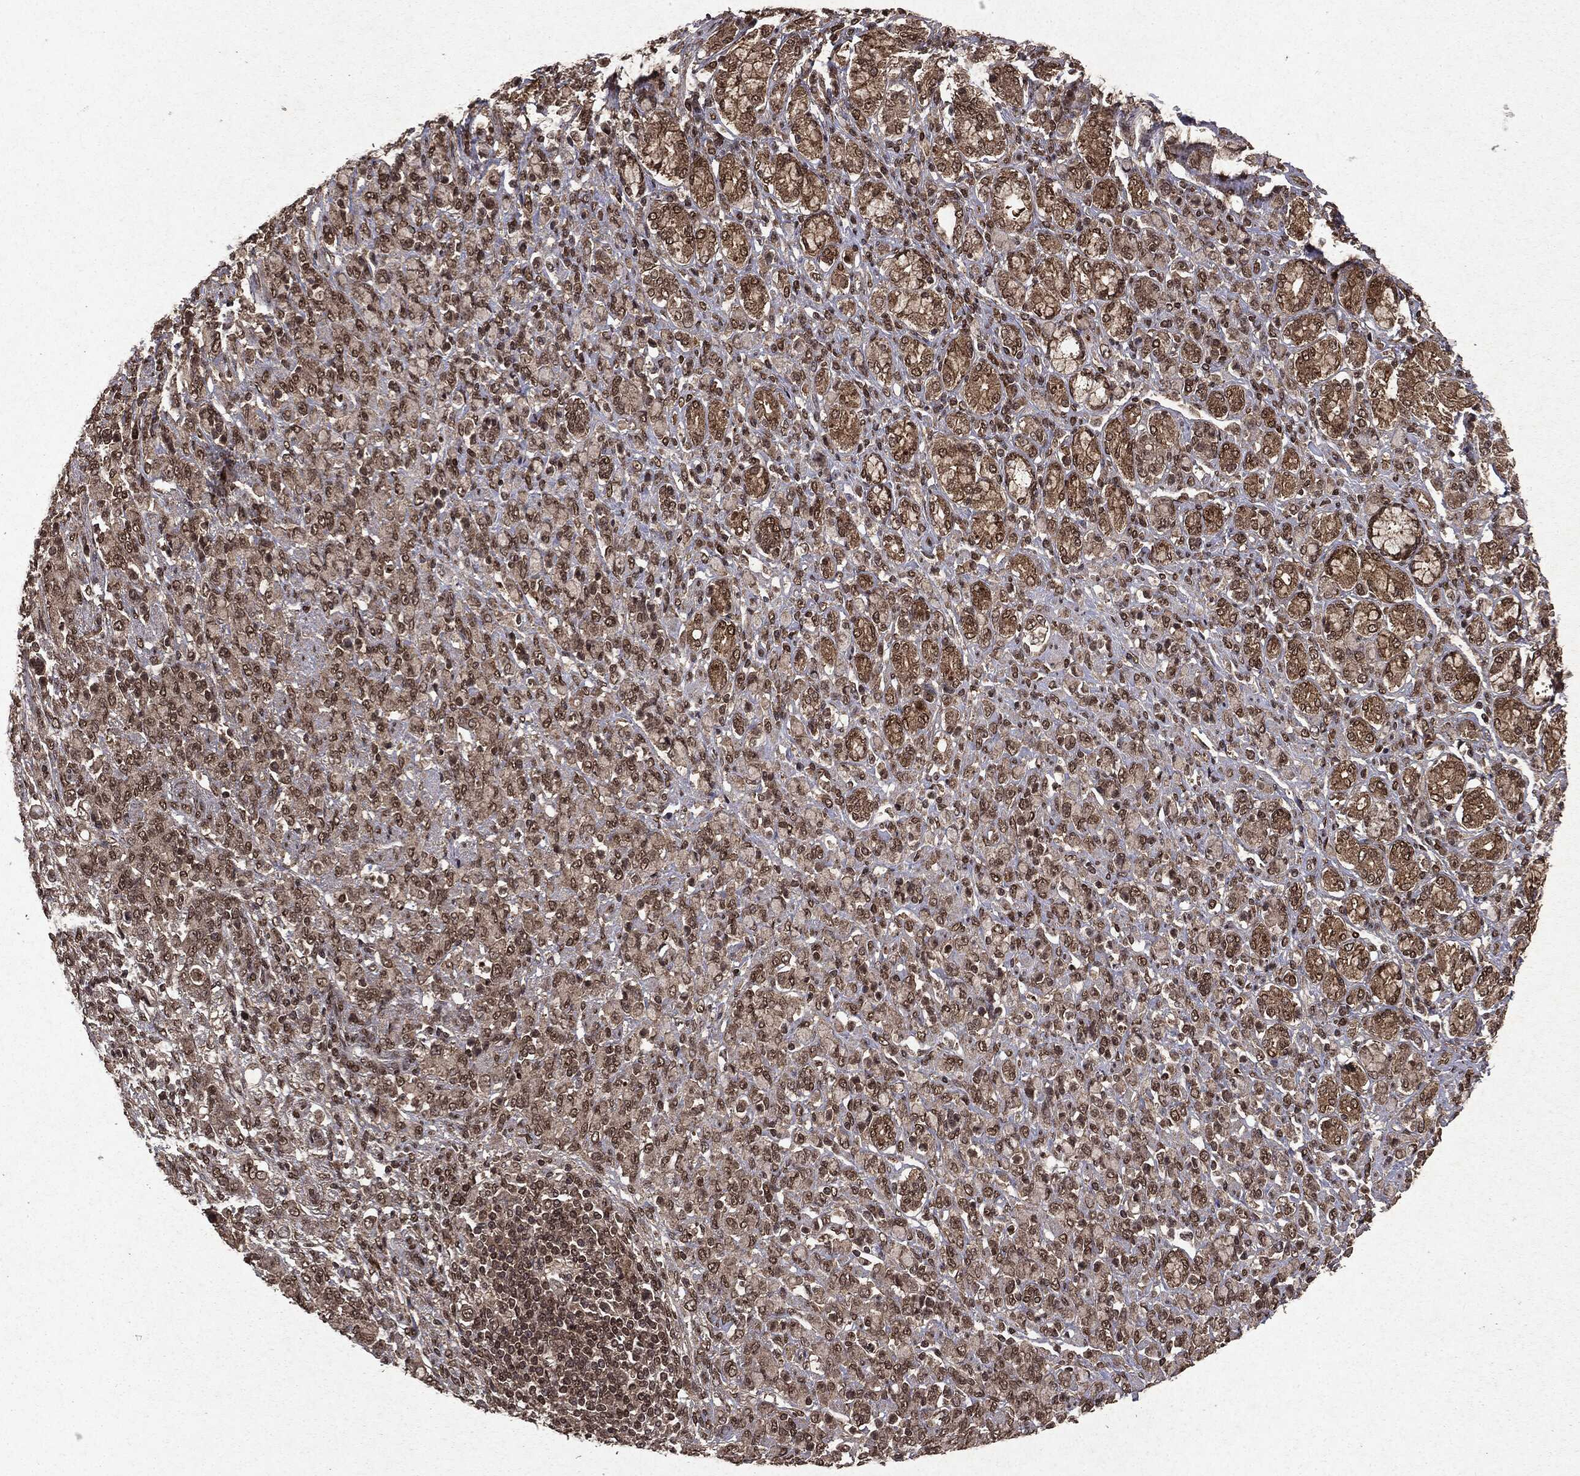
{"staining": {"intensity": "moderate", "quantity": ">75%", "location": "cytoplasmic/membranous,nuclear"}, "tissue": "stomach cancer", "cell_type": "Tumor cells", "image_type": "cancer", "snomed": [{"axis": "morphology", "description": "Normal tissue, NOS"}, {"axis": "morphology", "description": "Adenocarcinoma, NOS"}, {"axis": "topography", "description": "Stomach"}], "caption": "High-magnification brightfield microscopy of stomach cancer stained with DAB (3,3'-diaminobenzidine) (brown) and counterstained with hematoxylin (blue). tumor cells exhibit moderate cytoplasmic/membranous and nuclear staining is present in approximately>75% of cells.", "gene": "PEBP1", "patient": {"sex": "female", "age": 79}}